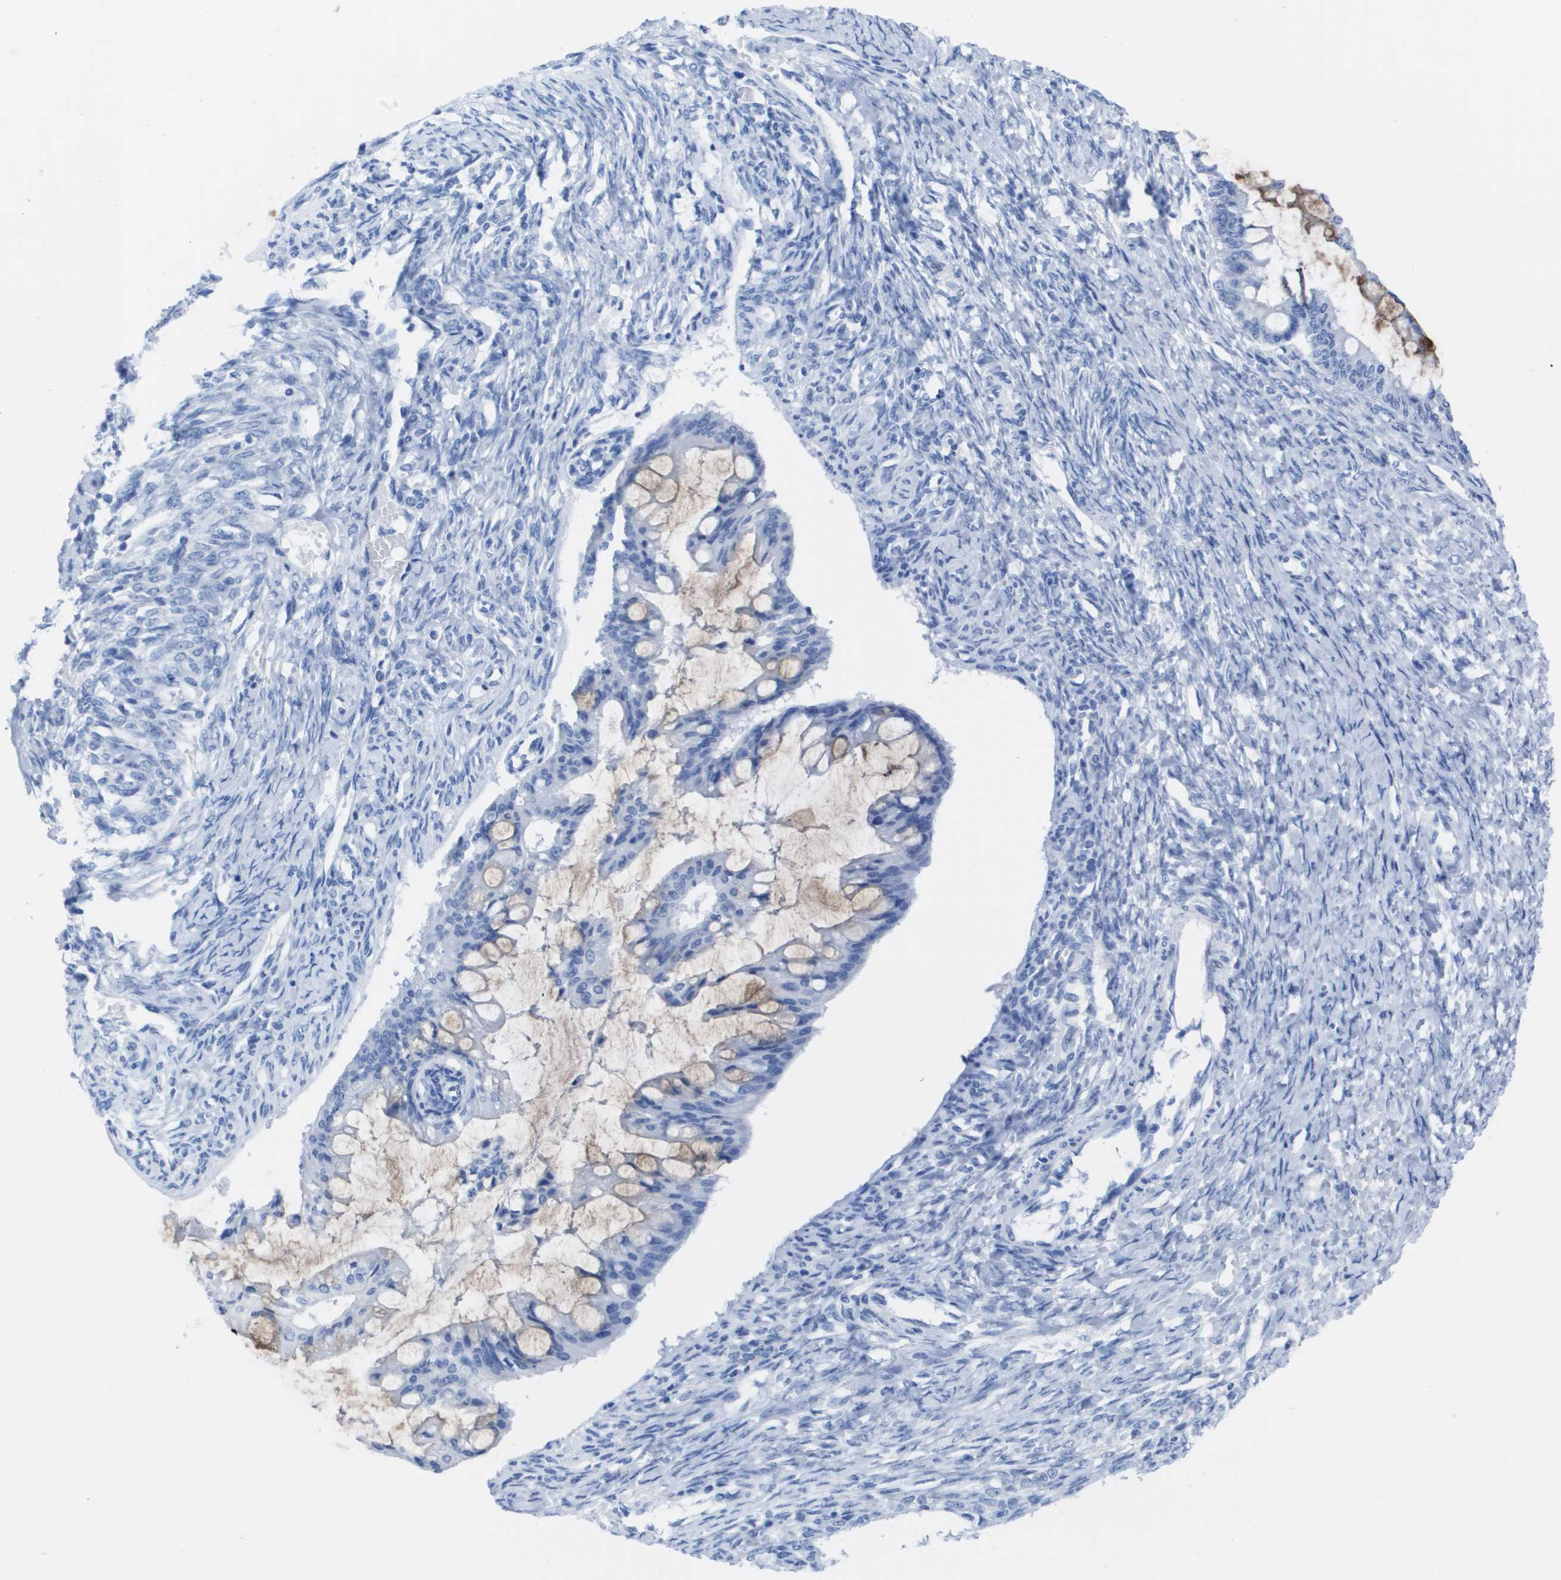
{"staining": {"intensity": "weak", "quantity": "25%-75%", "location": "cytoplasmic/membranous"}, "tissue": "ovarian cancer", "cell_type": "Tumor cells", "image_type": "cancer", "snomed": [{"axis": "morphology", "description": "Cystadenocarcinoma, mucinous, NOS"}, {"axis": "topography", "description": "Ovary"}], "caption": "Mucinous cystadenocarcinoma (ovarian) was stained to show a protein in brown. There is low levels of weak cytoplasmic/membranous positivity in about 25%-75% of tumor cells.", "gene": "KCNA3", "patient": {"sex": "female", "age": 73}}